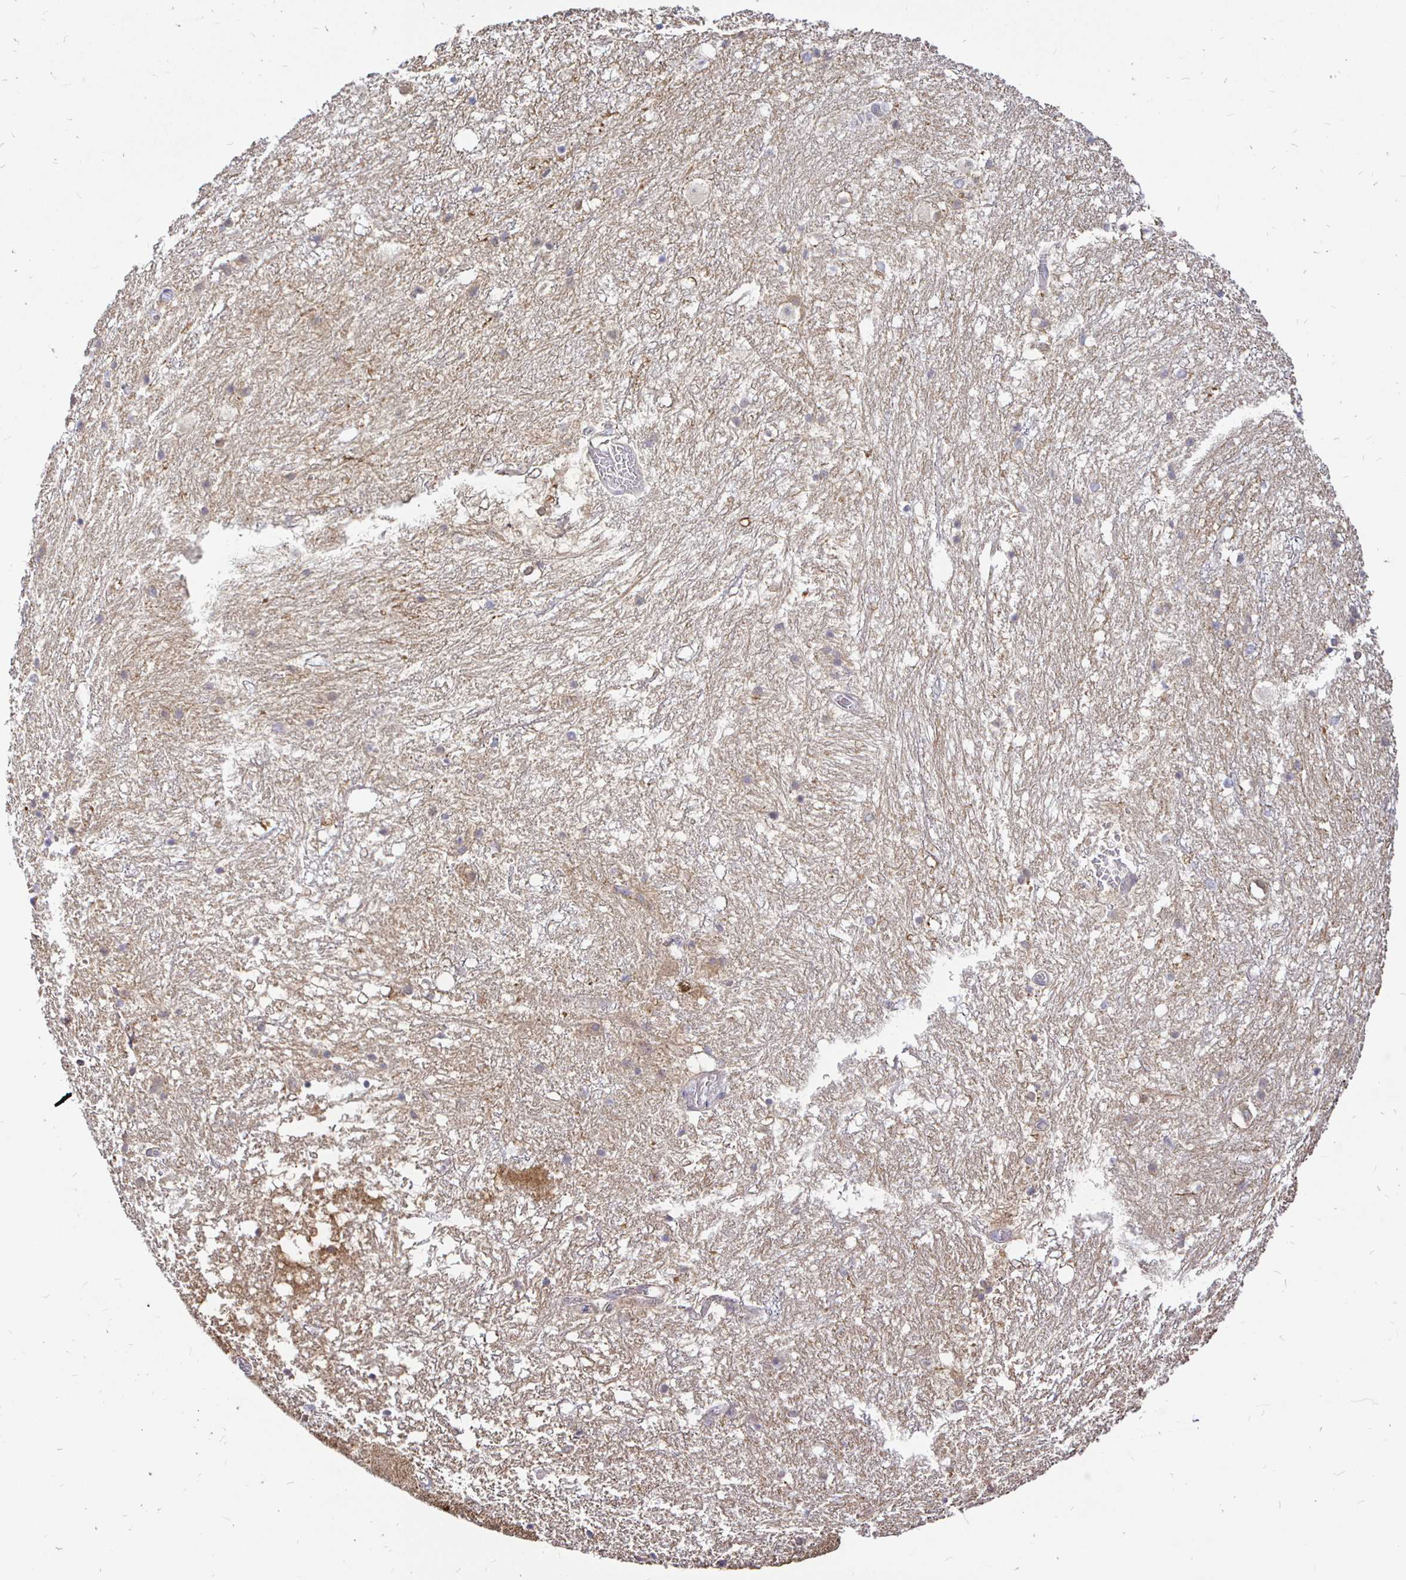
{"staining": {"intensity": "negative", "quantity": "none", "location": "none"}, "tissue": "hippocampus", "cell_type": "Glial cells", "image_type": "normal", "snomed": [{"axis": "morphology", "description": "Normal tissue, NOS"}, {"axis": "topography", "description": "Hippocampus"}], "caption": "This micrograph is of normal hippocampus stained with immunohistochemistry to label a protein in brown with the nuclei are counter-stained blue. There is no expression in glial cells. (Brightfield microscopy of DAB (3,3'-diaminobenzidine) immunohistochemistry (IHC) at high magnification).", "gene": "NECAB1", "patient": {"sex": "female", "age": 52}}